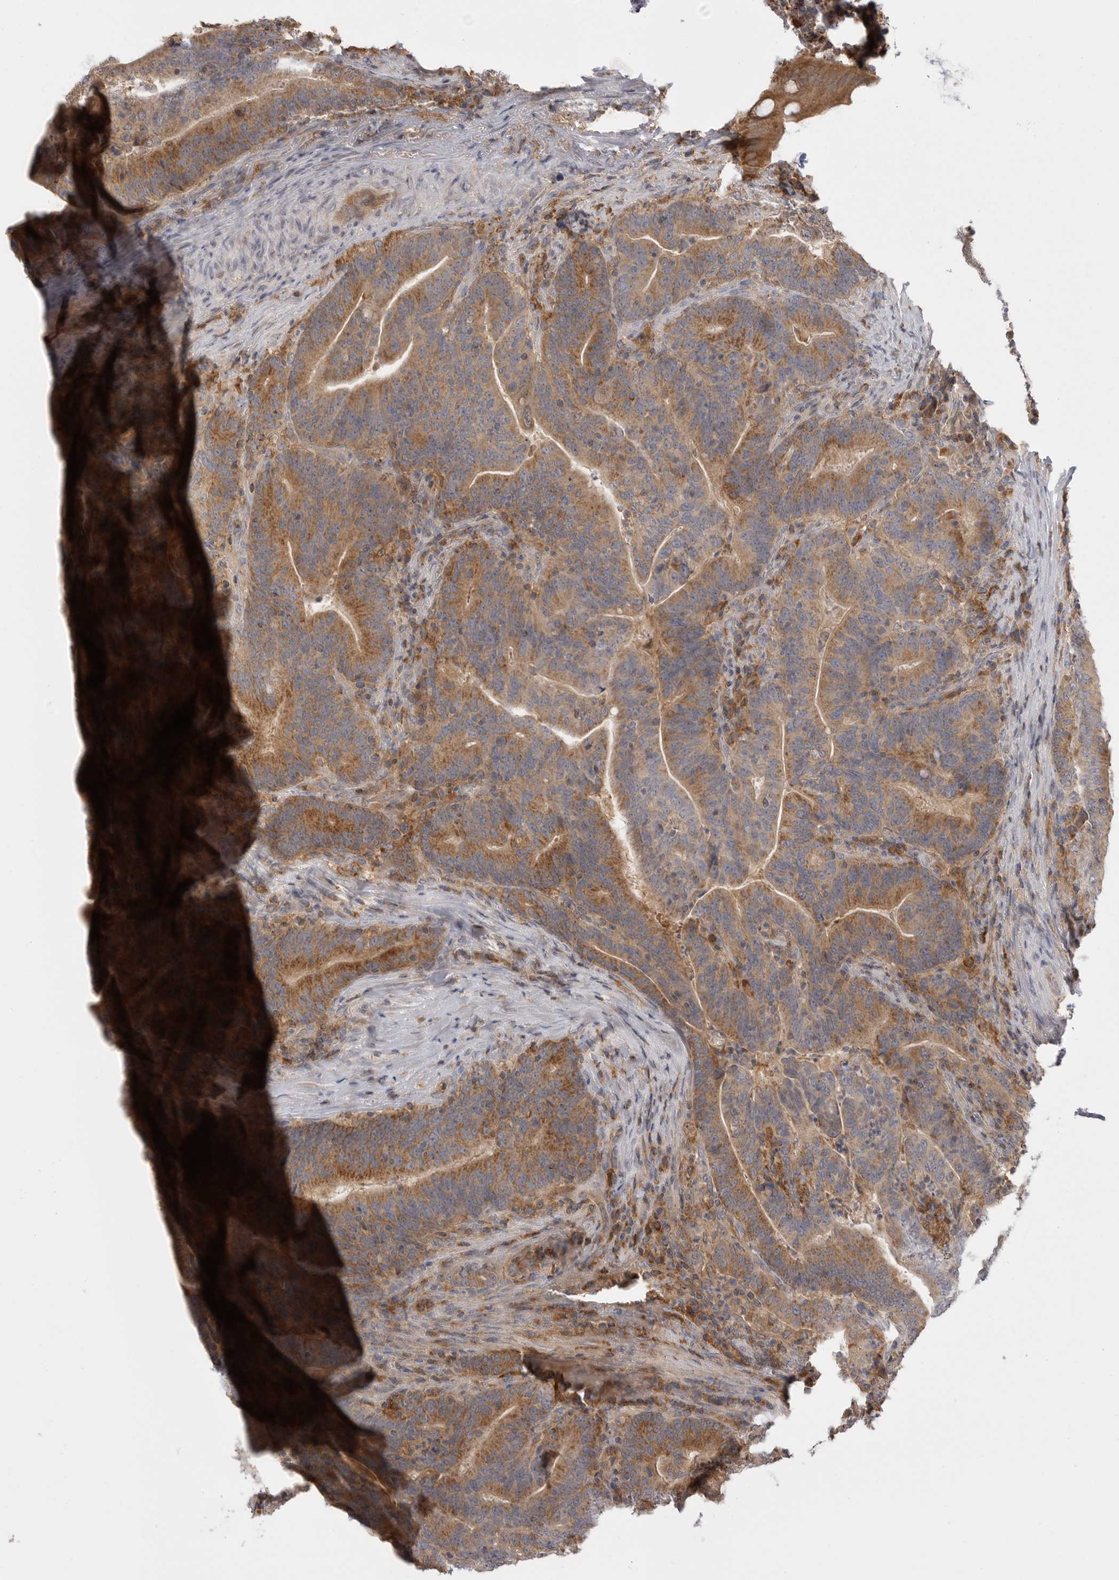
{"staining": {"intensity": "moderate", "quantity": ">75%", "location": "cytoplasmic/membranous"}, "tissue": "colorectal cancer", "cell_type": "Tumor cells", "image_type": "cancer", "snomed": [{"axis": "morphology", "description": "Adenocarcinoma, NOS"}, {"axis": "topography", "description": "Colon"}], "caption": "Tumor cells display medium levels of moderate cytoplasmic/membranous staining in approximately >75% of cells in human colorectal cancer (adenocarcinoma).", "gene": "KYAT3", "patient": {"sex": "female", "age": 66}}